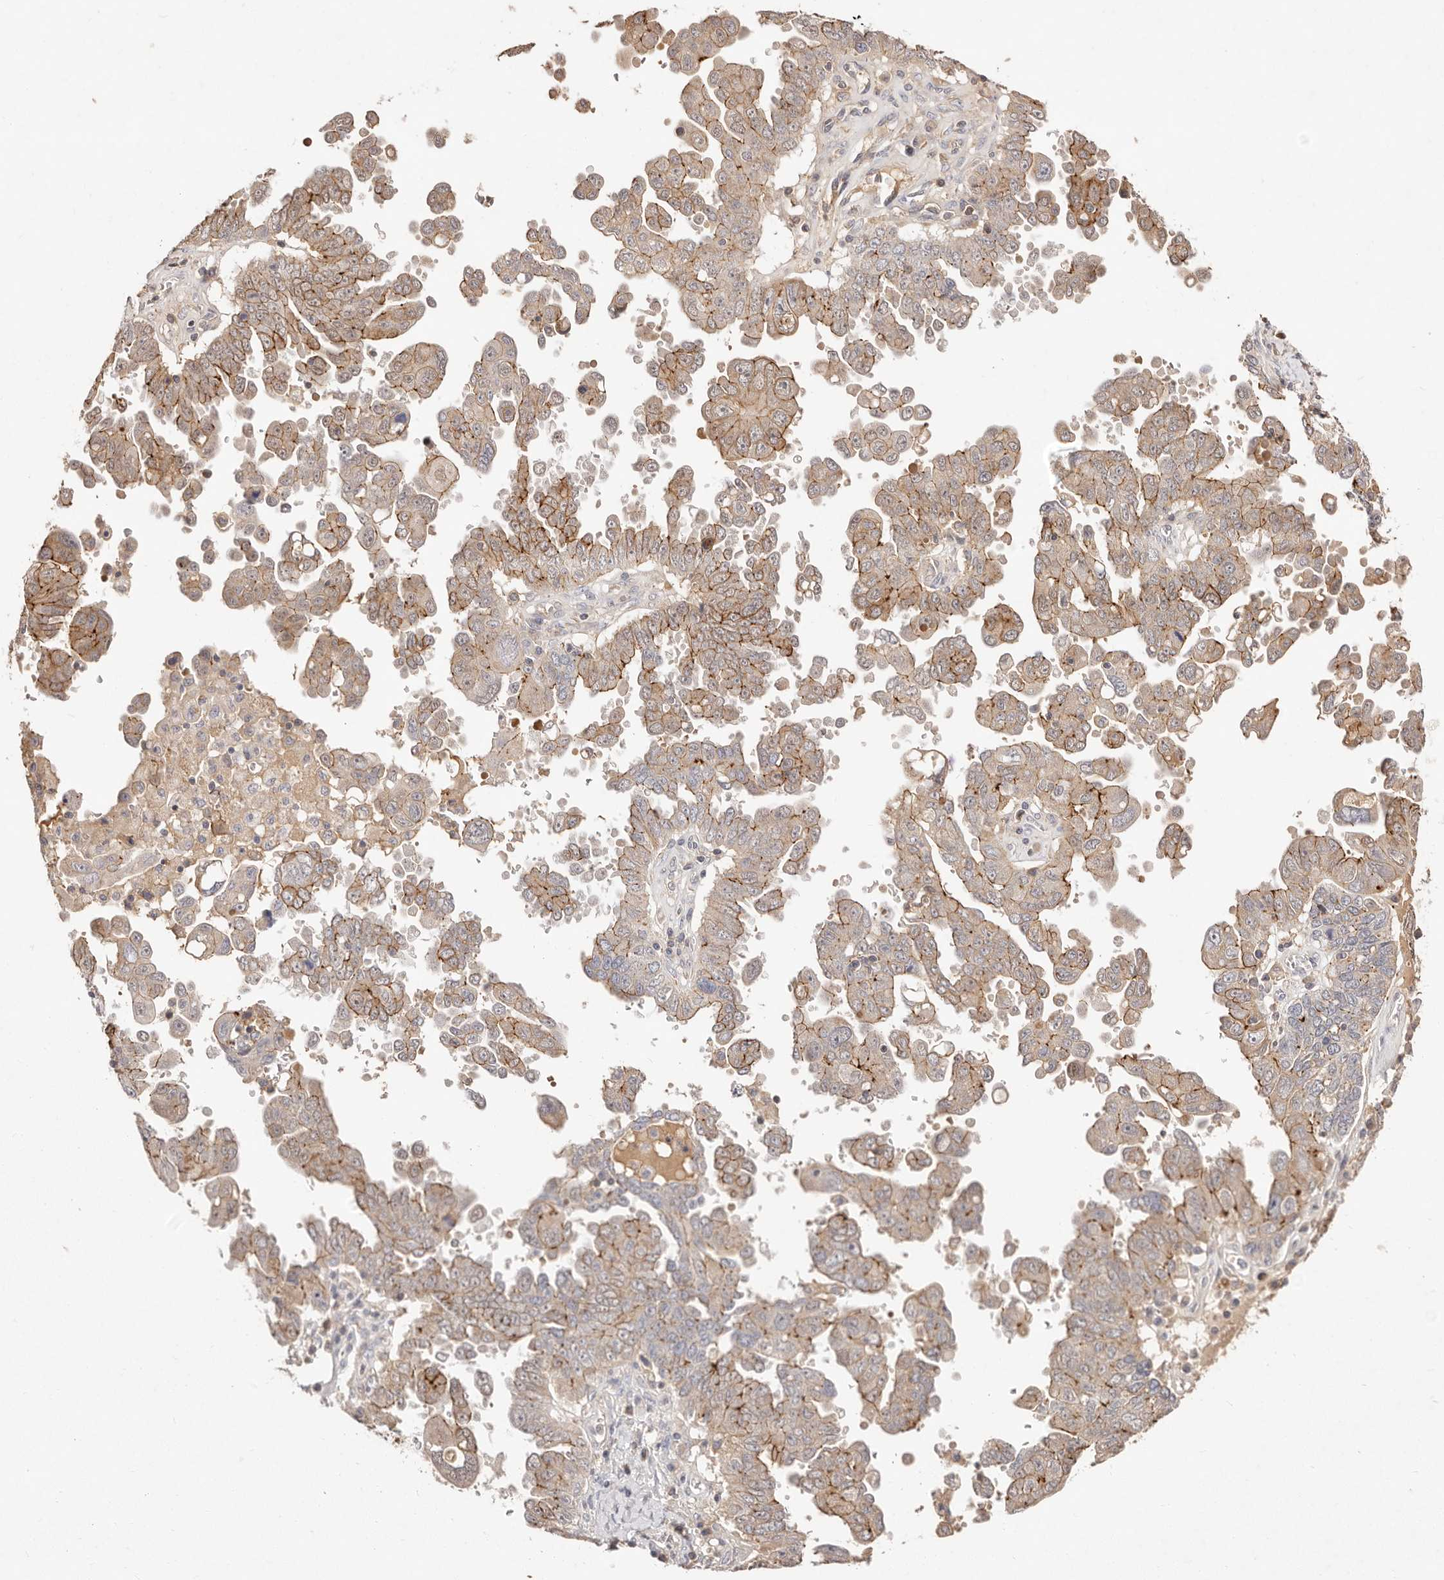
{"staining": {"intensity": "moderate", "quantity": "<25%", "location": "cytoplasmic/membranous"}, "tissue": "ovarian cancer", "cell_type": "Tumor cells", "image_type": "cancer", "snomed": [{"axis": "morphology", "description": "Carcinoma, endometroid"}, {"axis": "topography", "description": "Ovary"}], "caption": "High-magnification brightfield microscopy of ovarian cancer stained with DAB (brown) and counterstained with hematoxylin (blue). tumor cells exhibit moderate cytoplasmic/membranous staining is appreciated in about<25% of cells.", "gene": "CXADR", "patient": {"sex": "female", "age": 62}}